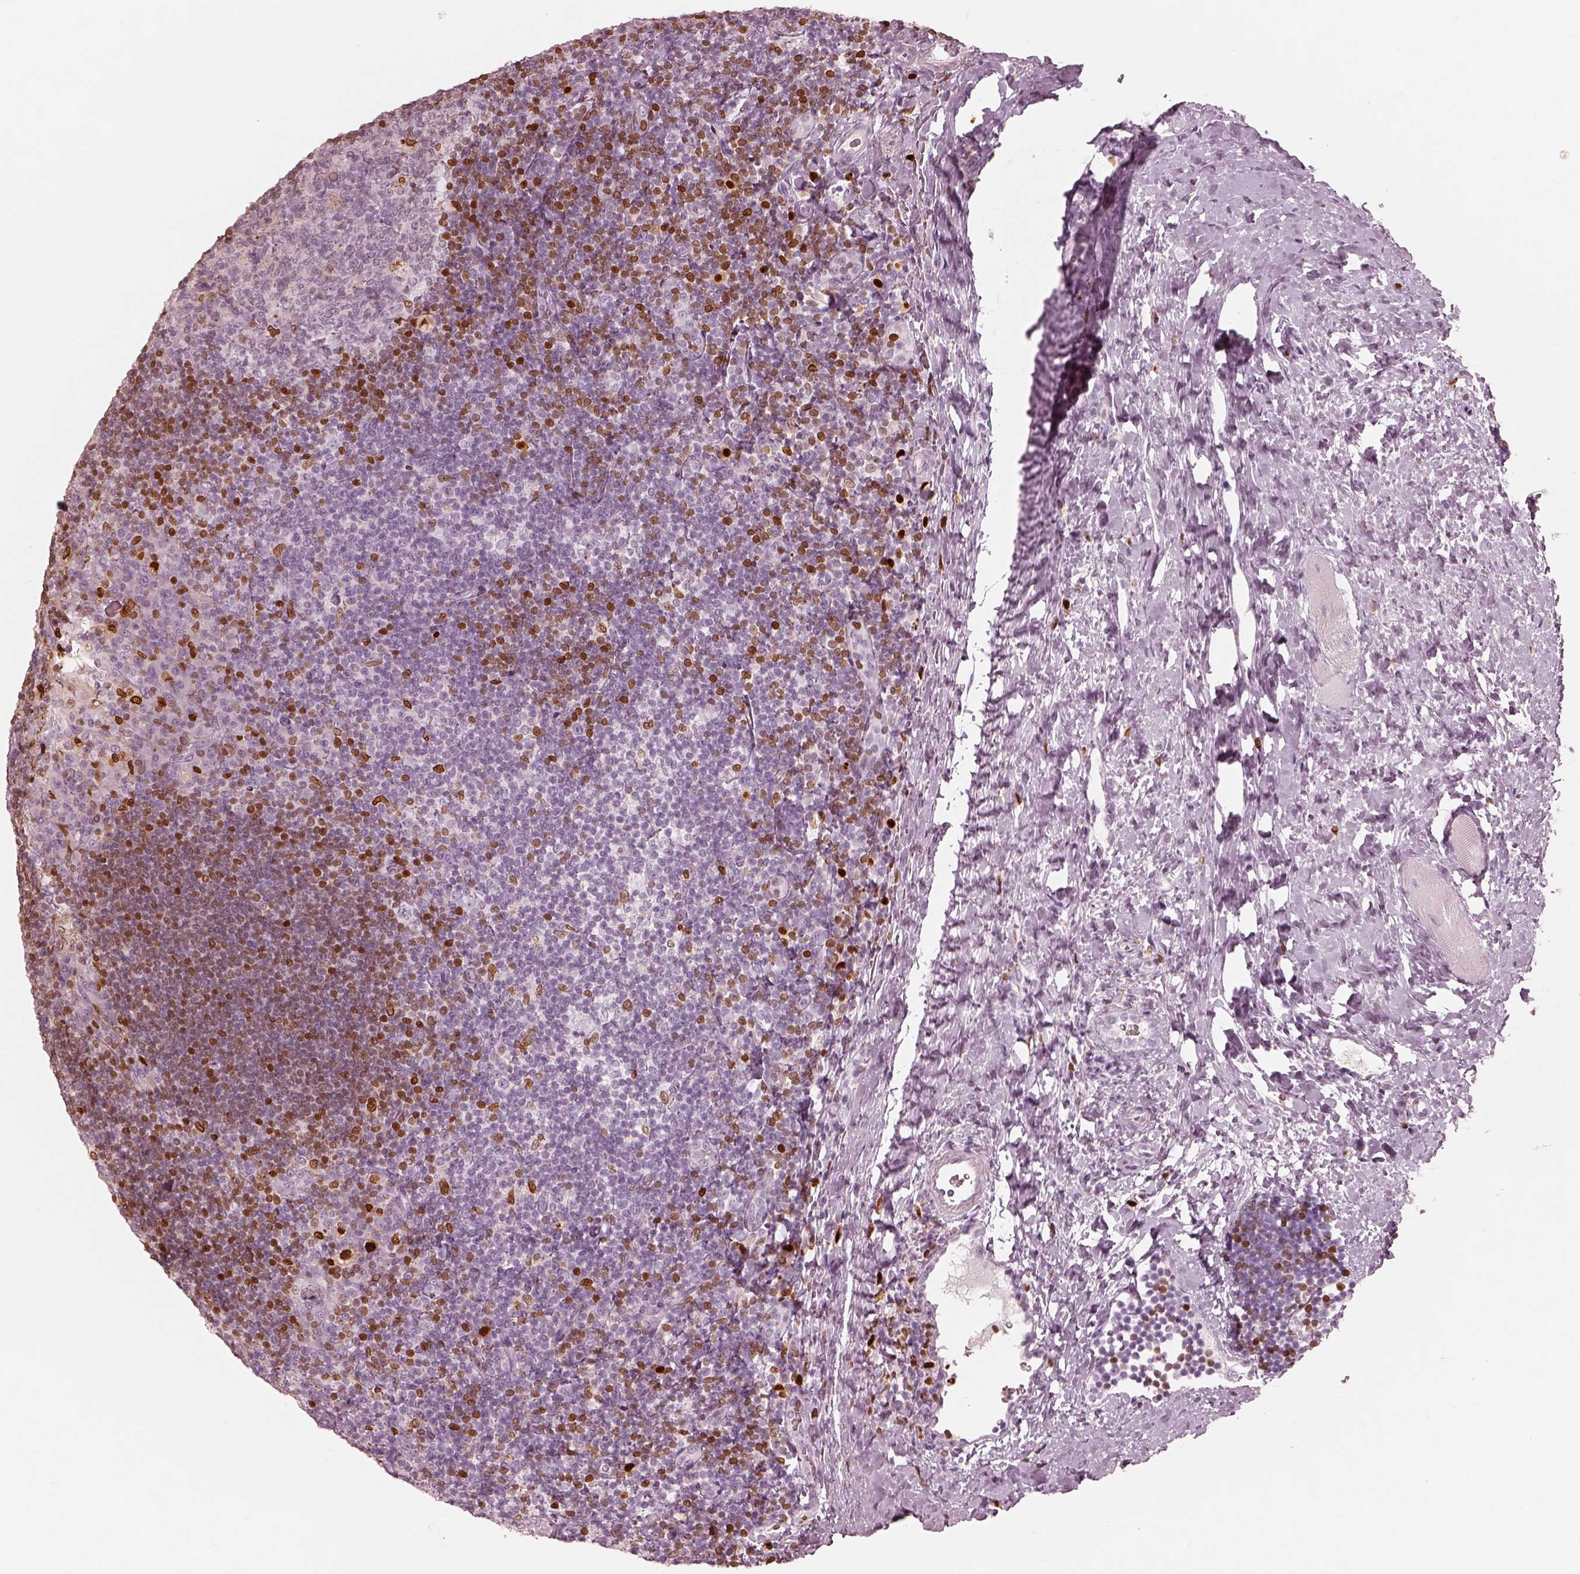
{"staining": {"intensity": "moderate", "quantity": "<25%", "location": "cytoplasmic/membranous,nuclear"}, "tissue": "tonsil", "cell_type": "Germinal center cells", "image_type": "normal", "snomed": [{"axis": "morphology", "description": "Normal tissue, NOS"}, {"axis": "topography", "description": "Tonsil"}], "caption": "DAB immunohistochemical staining of benign human tonsil displays moderate cytoplasmic/membranous,nuclear protein positivity in about <25% of germinal center cells.", "gene": "ALOX5", "patient": {"sex": "male", "age": 17}}